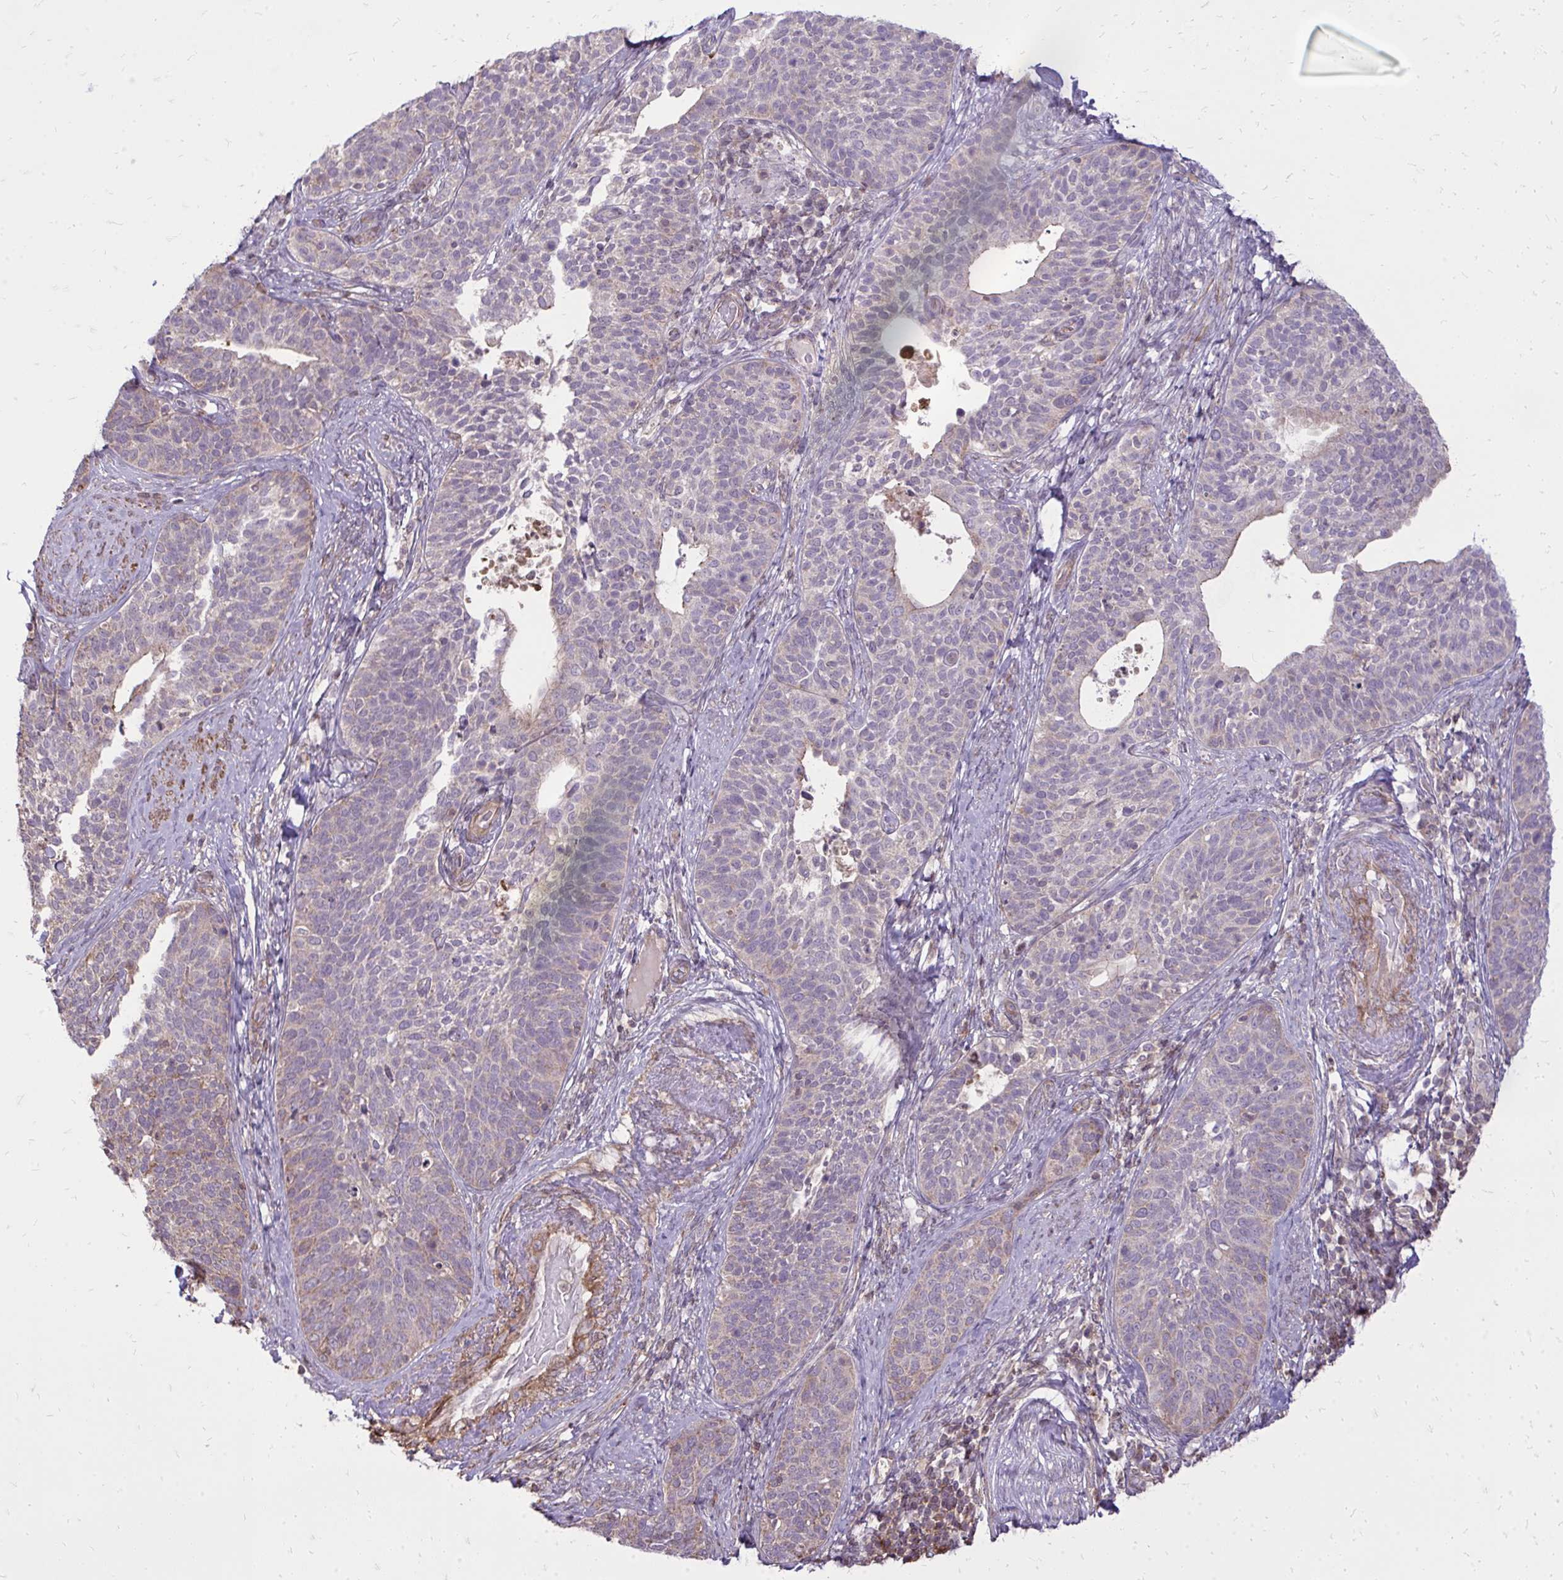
{"staining": {"intensity": "weak", "quantity": "<25%", "location": "cytoplasmic/membranous"}, "tissue": "cervical cancer", "cell_type": "Tumor cells", "image_type": "cancer", "snomed": [{"axis": "morphology", "description": "Squamous cell carcinoma, NOS"}, {"axis": "topography", "description": "Cervix"}], "caption": "High magnification brightfield microscopy of squamous cell carcinoma (cervical) stained with DAB (brown) and counterstained with hematoxylin (blue): tumor cells show no significant expression.", "gene": "SLC7A5", "patient": {"sex": "female", "age": 69}}